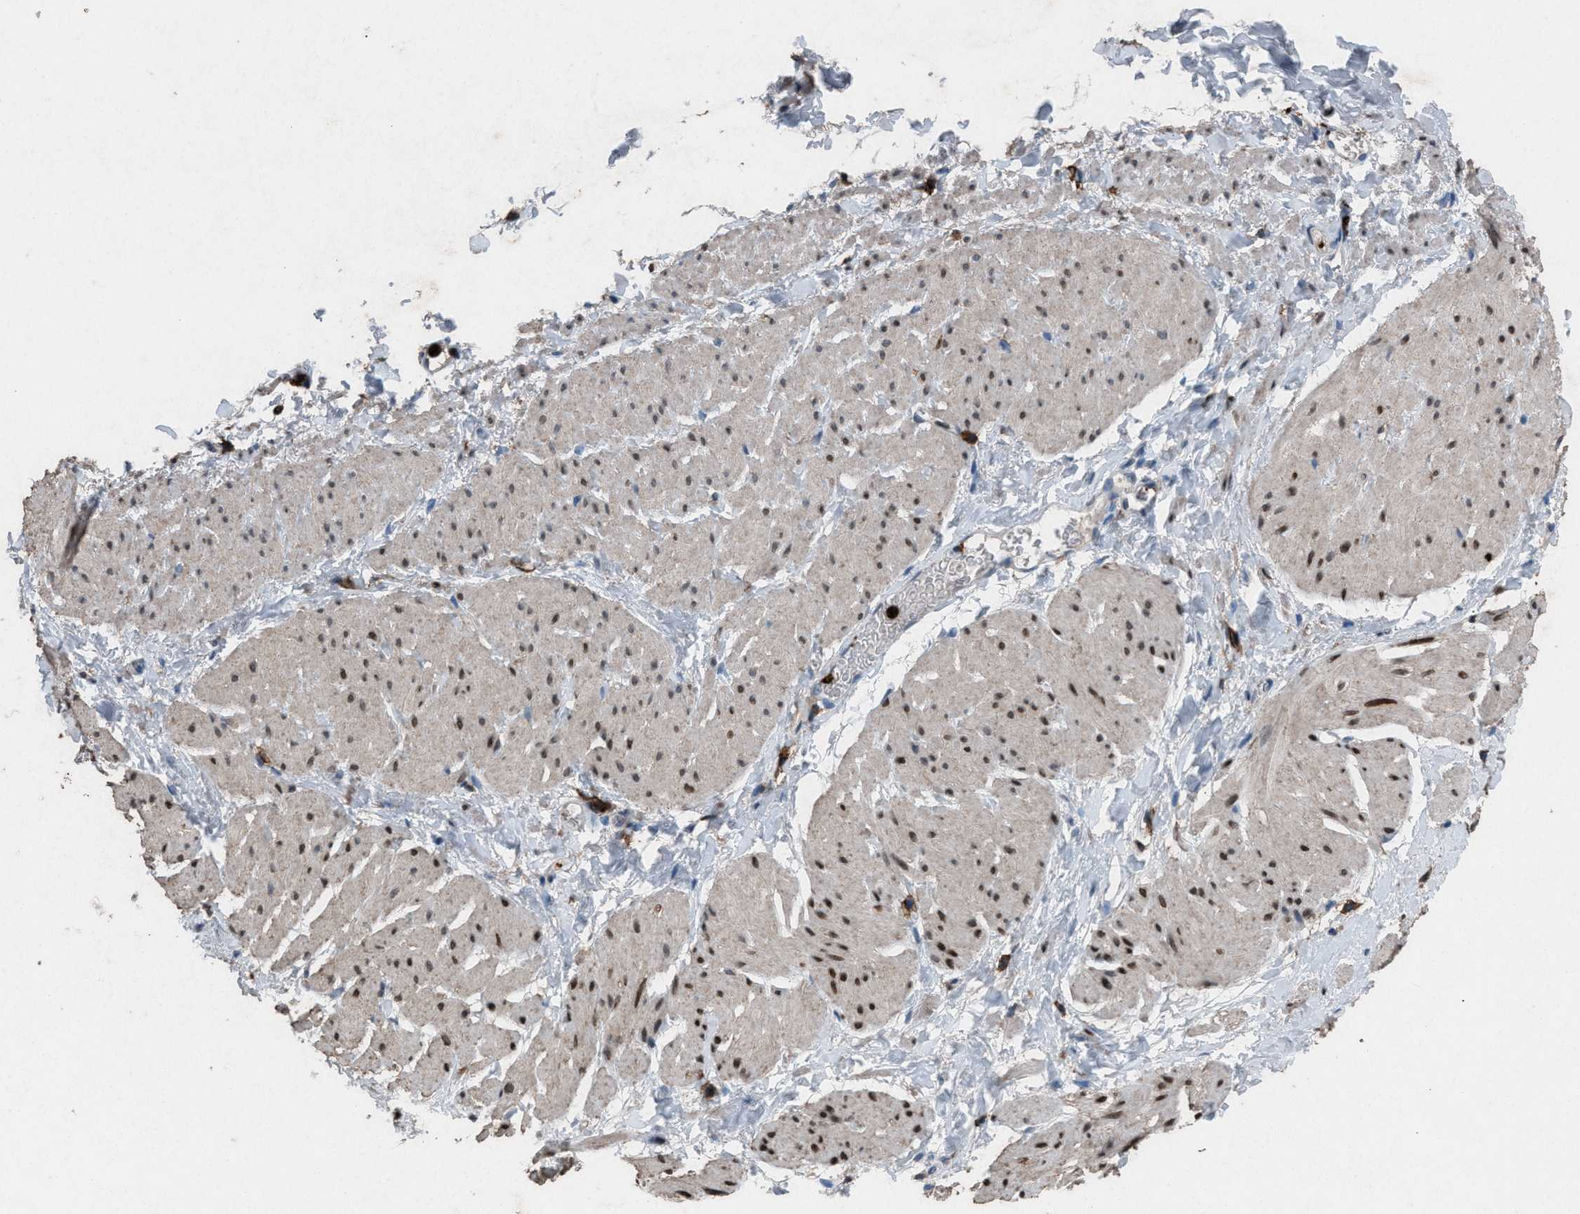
{"staining": {"intensity": "moderate", "quantity": ">75%", "location": "nuclear"}, "tissue": "smooth muscle", "cell_type": "Smooth muscle cells", "image_type": "normal", "snomed": [{"axis": "morphology", "description": "Normal tissue, NOS"}, {"axis": "topography", "description": "Smooth muscle"}], "caption": "DAB (3,3'-diaminobenzidine) immunohistochemical staining of unremarkable human smooth muscle shows moderate nuclear protein positivity in about >75% of smooth muscle cells.", "gene": "FCER1G", "patient": {"sex": "male", "age": 16}}